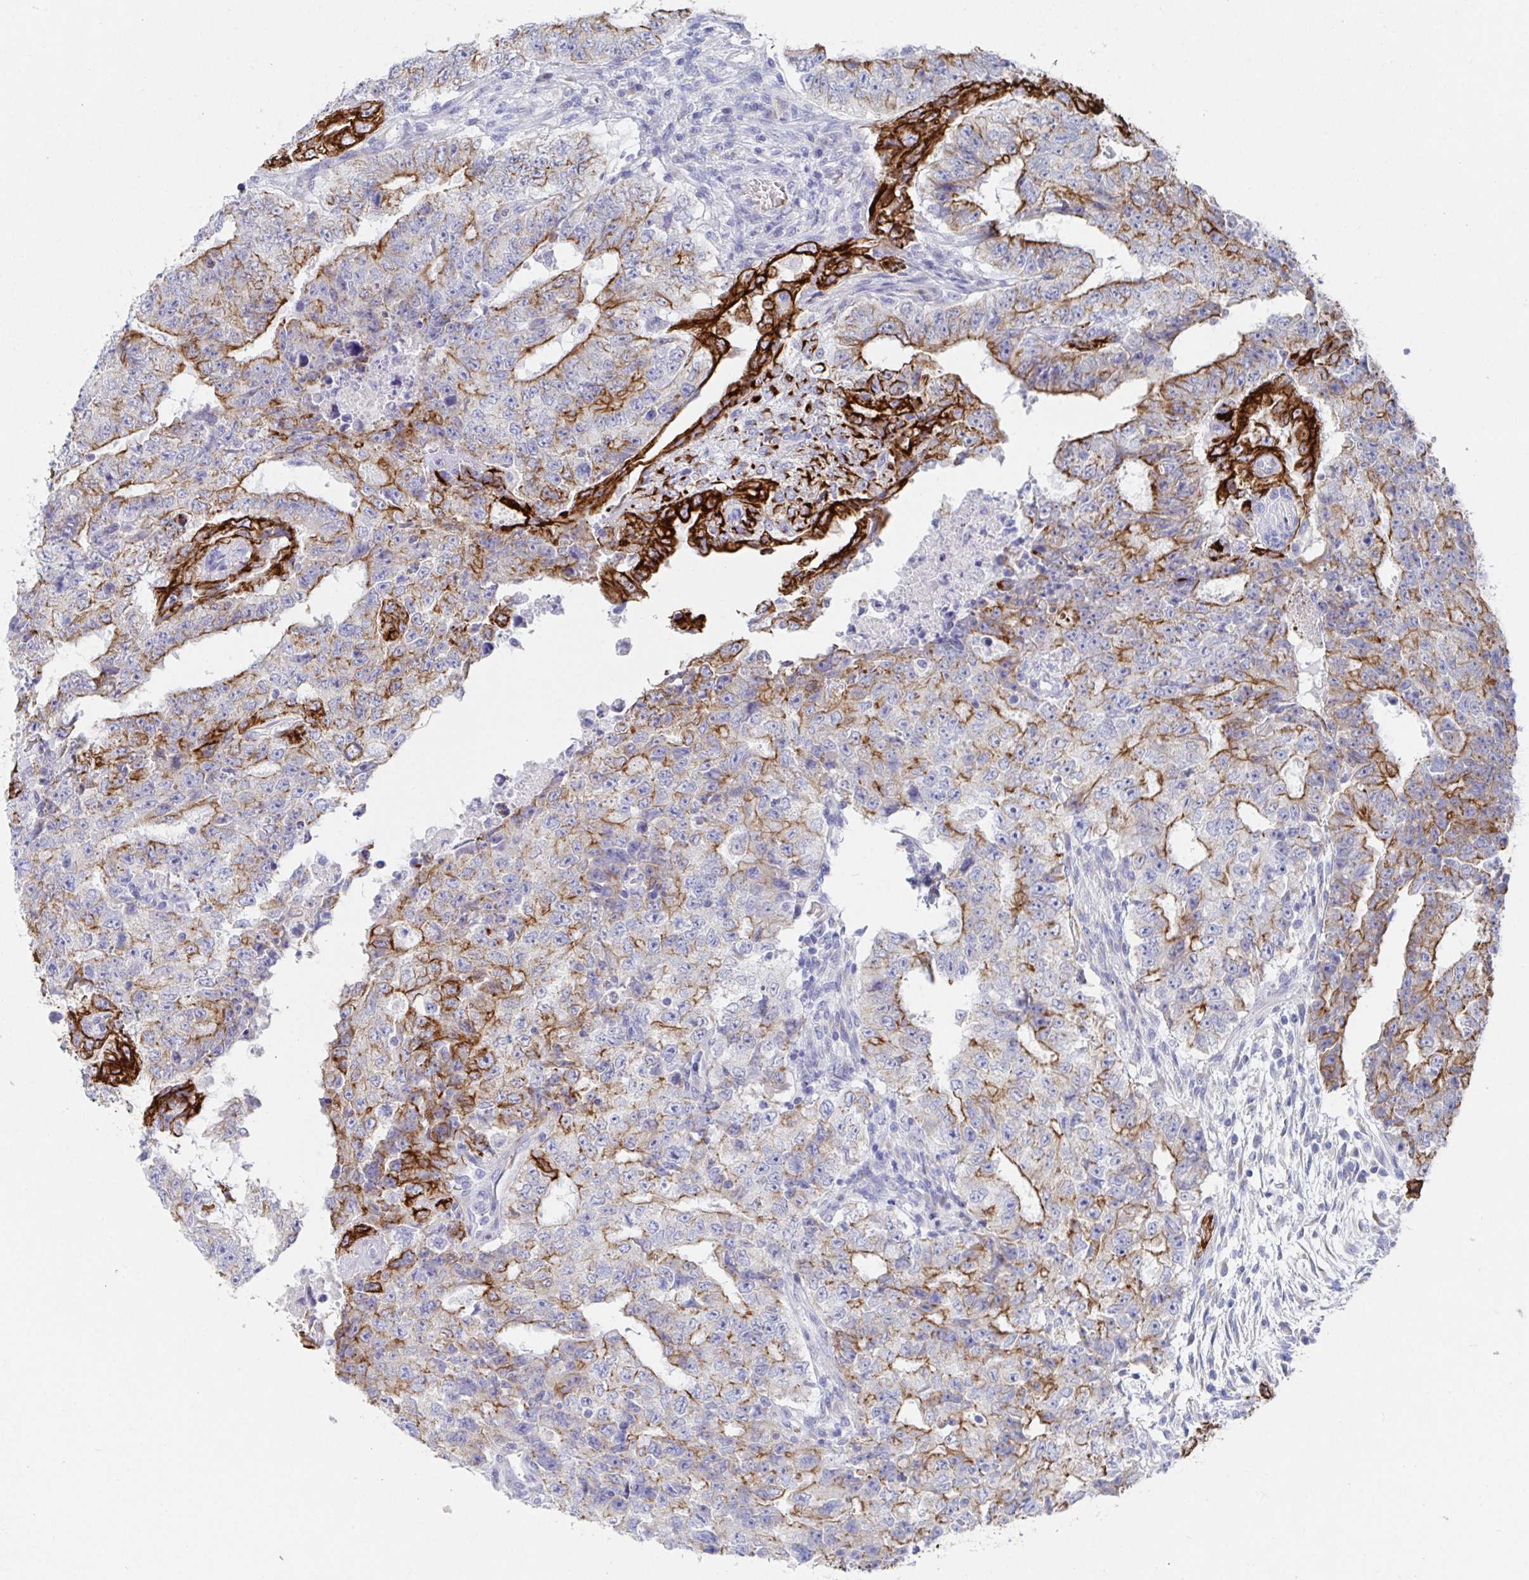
{"staining": {"intensity": "moderate", "quantity": "25%-75%", "location": "cytoplasmic/membranous"}, "tissue": "testis cancer", "cell_type": "Tumor cells", "image_type": "cancer", "snomed": [{"axis": "morphology", "description": "Carcinoma, Embryonal, NOS"}, {"axis": "topography", "description": "Testis"}], "caption": "High-power microscopy captured an immunohistochemistry histopathology image of embryonal carcinoma (testis), revealing moderate cytoplasmic/membranous staining in approximately 25%-75% of tumor cells. (Brightfield microscopy of DAB IHC at high magnification).", "gene": "CLDN8", "patient": {"sex": "male", "age": 24}}